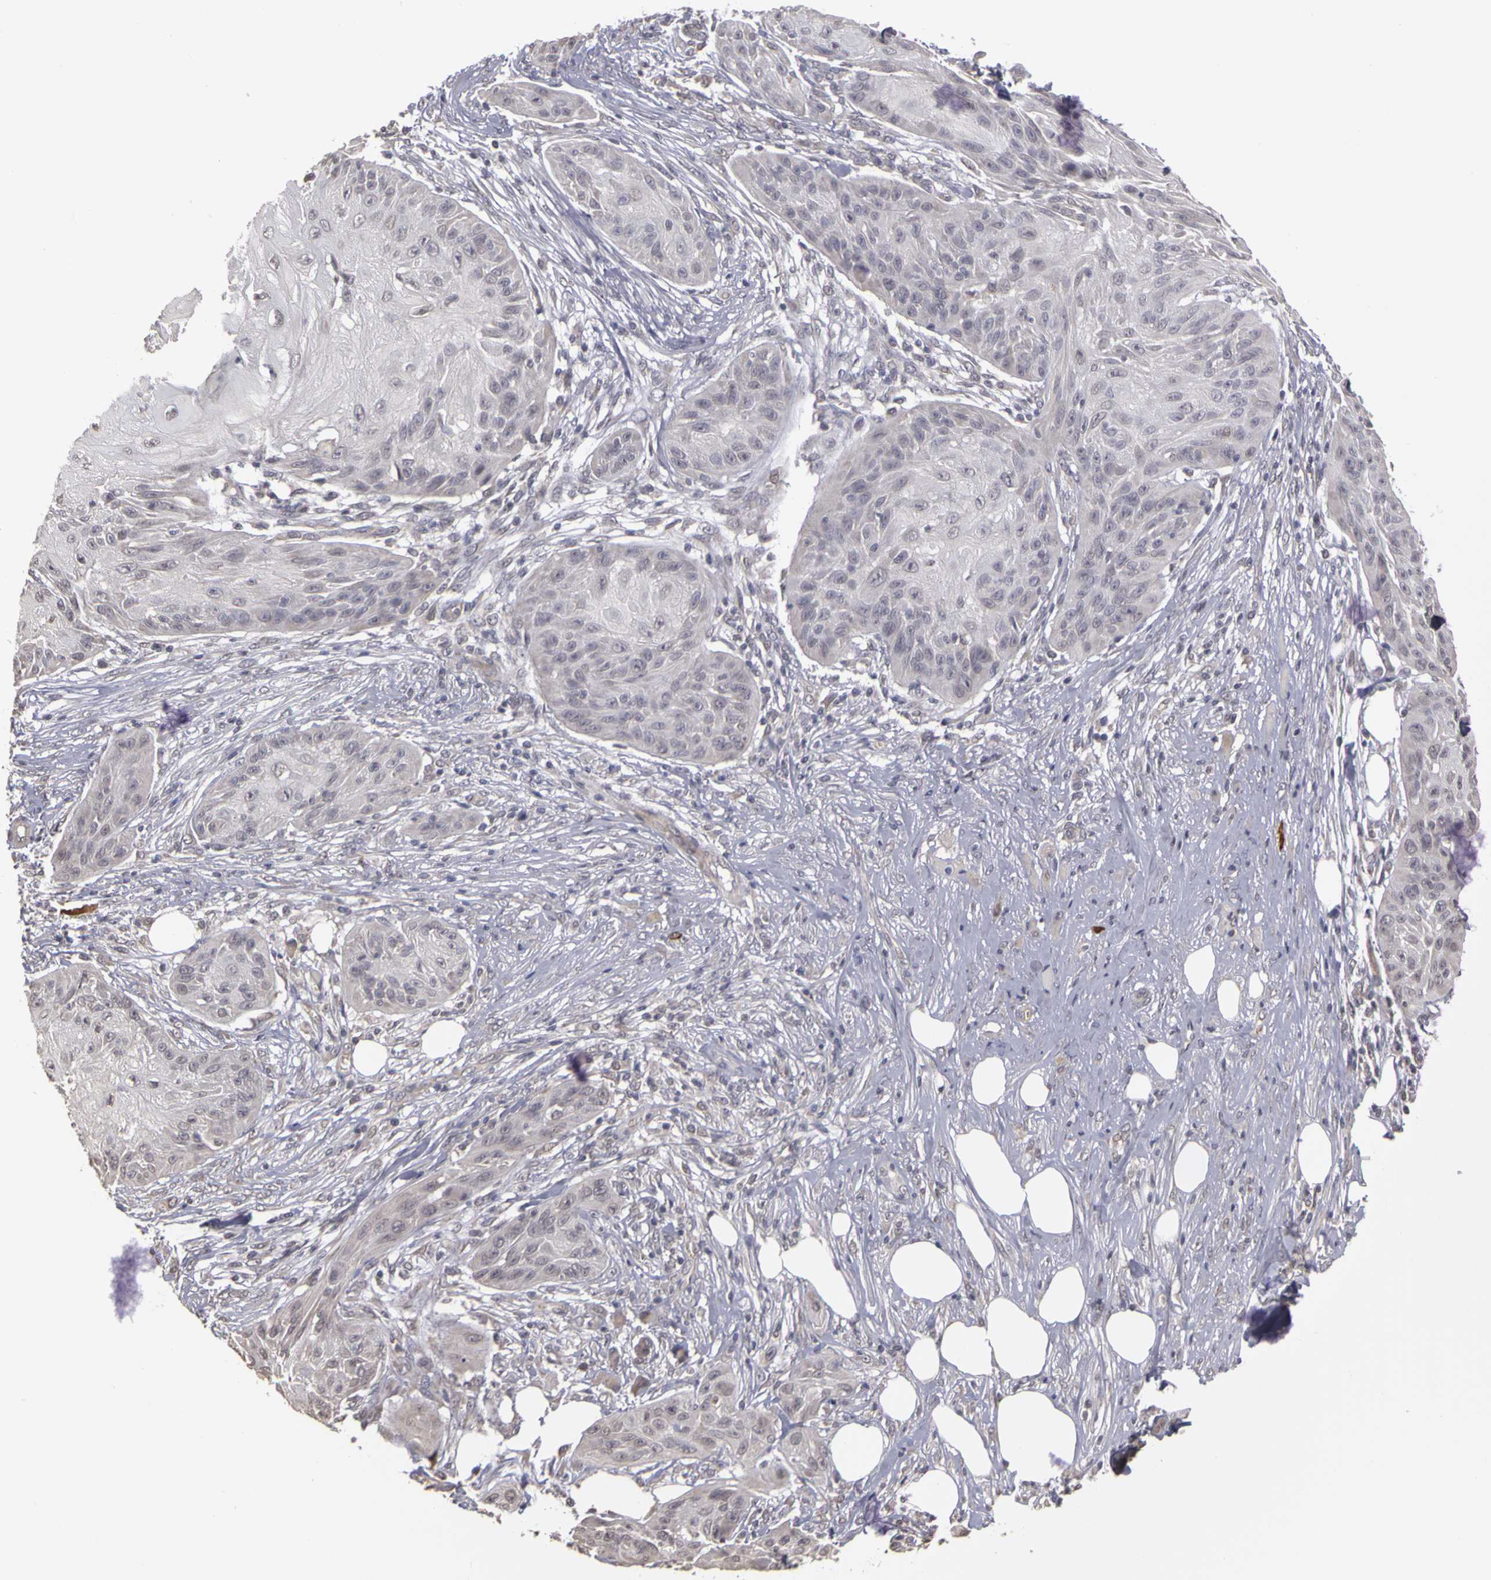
{"staining": {"intensity": "negative", "quantity": "none", "location": "none"}, "tissue": "skin cancer", "cell_type": "Tumor cells", "image_type": "cancer", "snomed": [{"axis": "morphology", "description": "Squamous cell carcinoma, NOS"}, {"axis": "topography", "description": "Skin"}], "caption": "DAB (3,3'-diaminobenzidine) immunohistochemical staining of skin squamous cell carcinoma demonstrates no significant staining in tumor cells.", "gene": "FRMD7", "patient": {"sex": "female", "age": 88}}